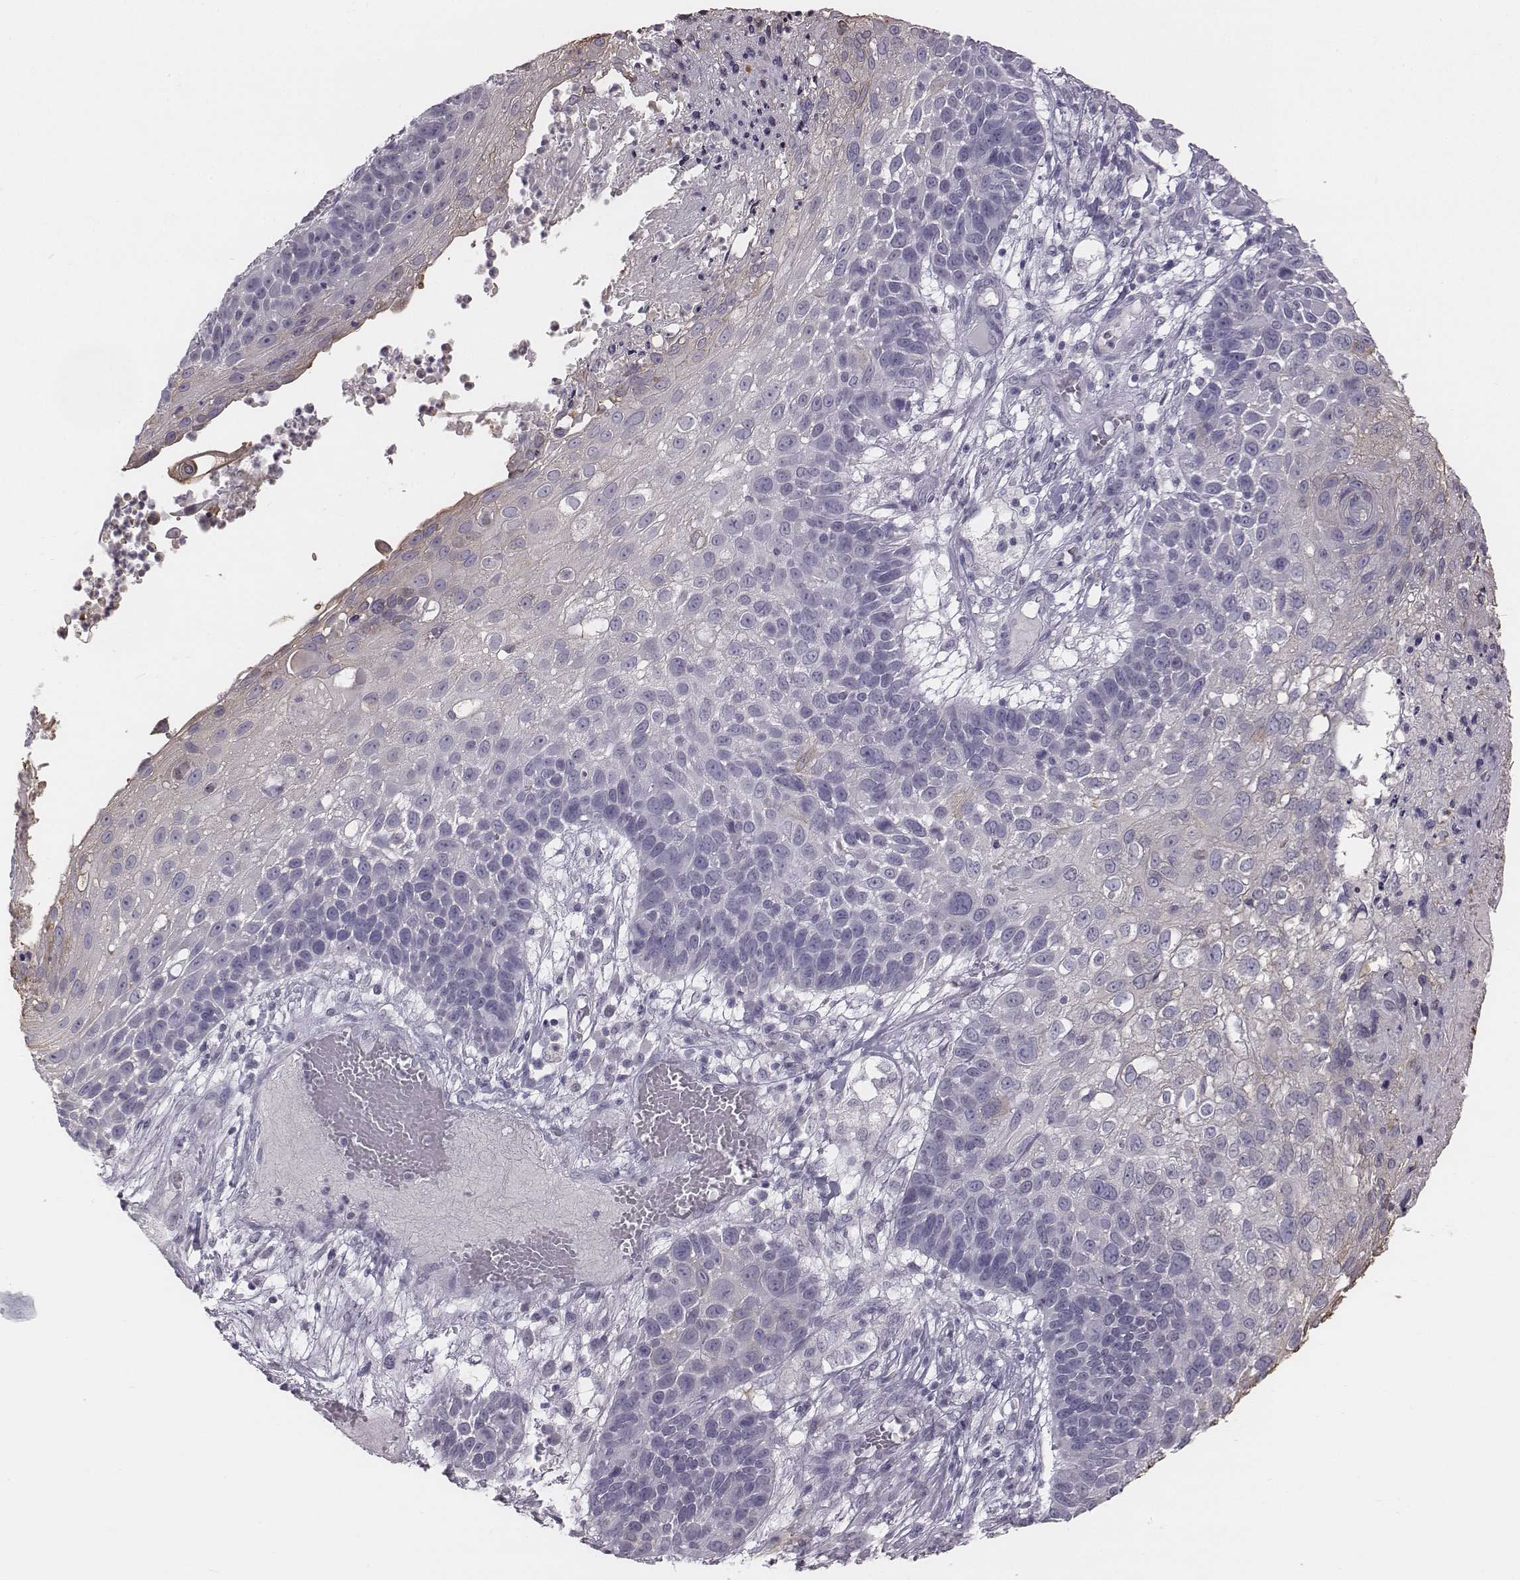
{"staining": {"intensity": "negative", "quantity": "none", "location": "none"}, "tissue": "skin cancer", "cell_type": "Tumor cells", "image_type": "cancer", "snomed": [{"axis": "morphology", "description": "Squamous cell carcinoma, NOS"}, {"axis": "topography", "description": "Skin"}], "caption": "The micrograph demonstrates no significant staining in tumor cells of skin cancer.", "gene": "C6orf58", "patient": {"sex": "male", "age": 92}}